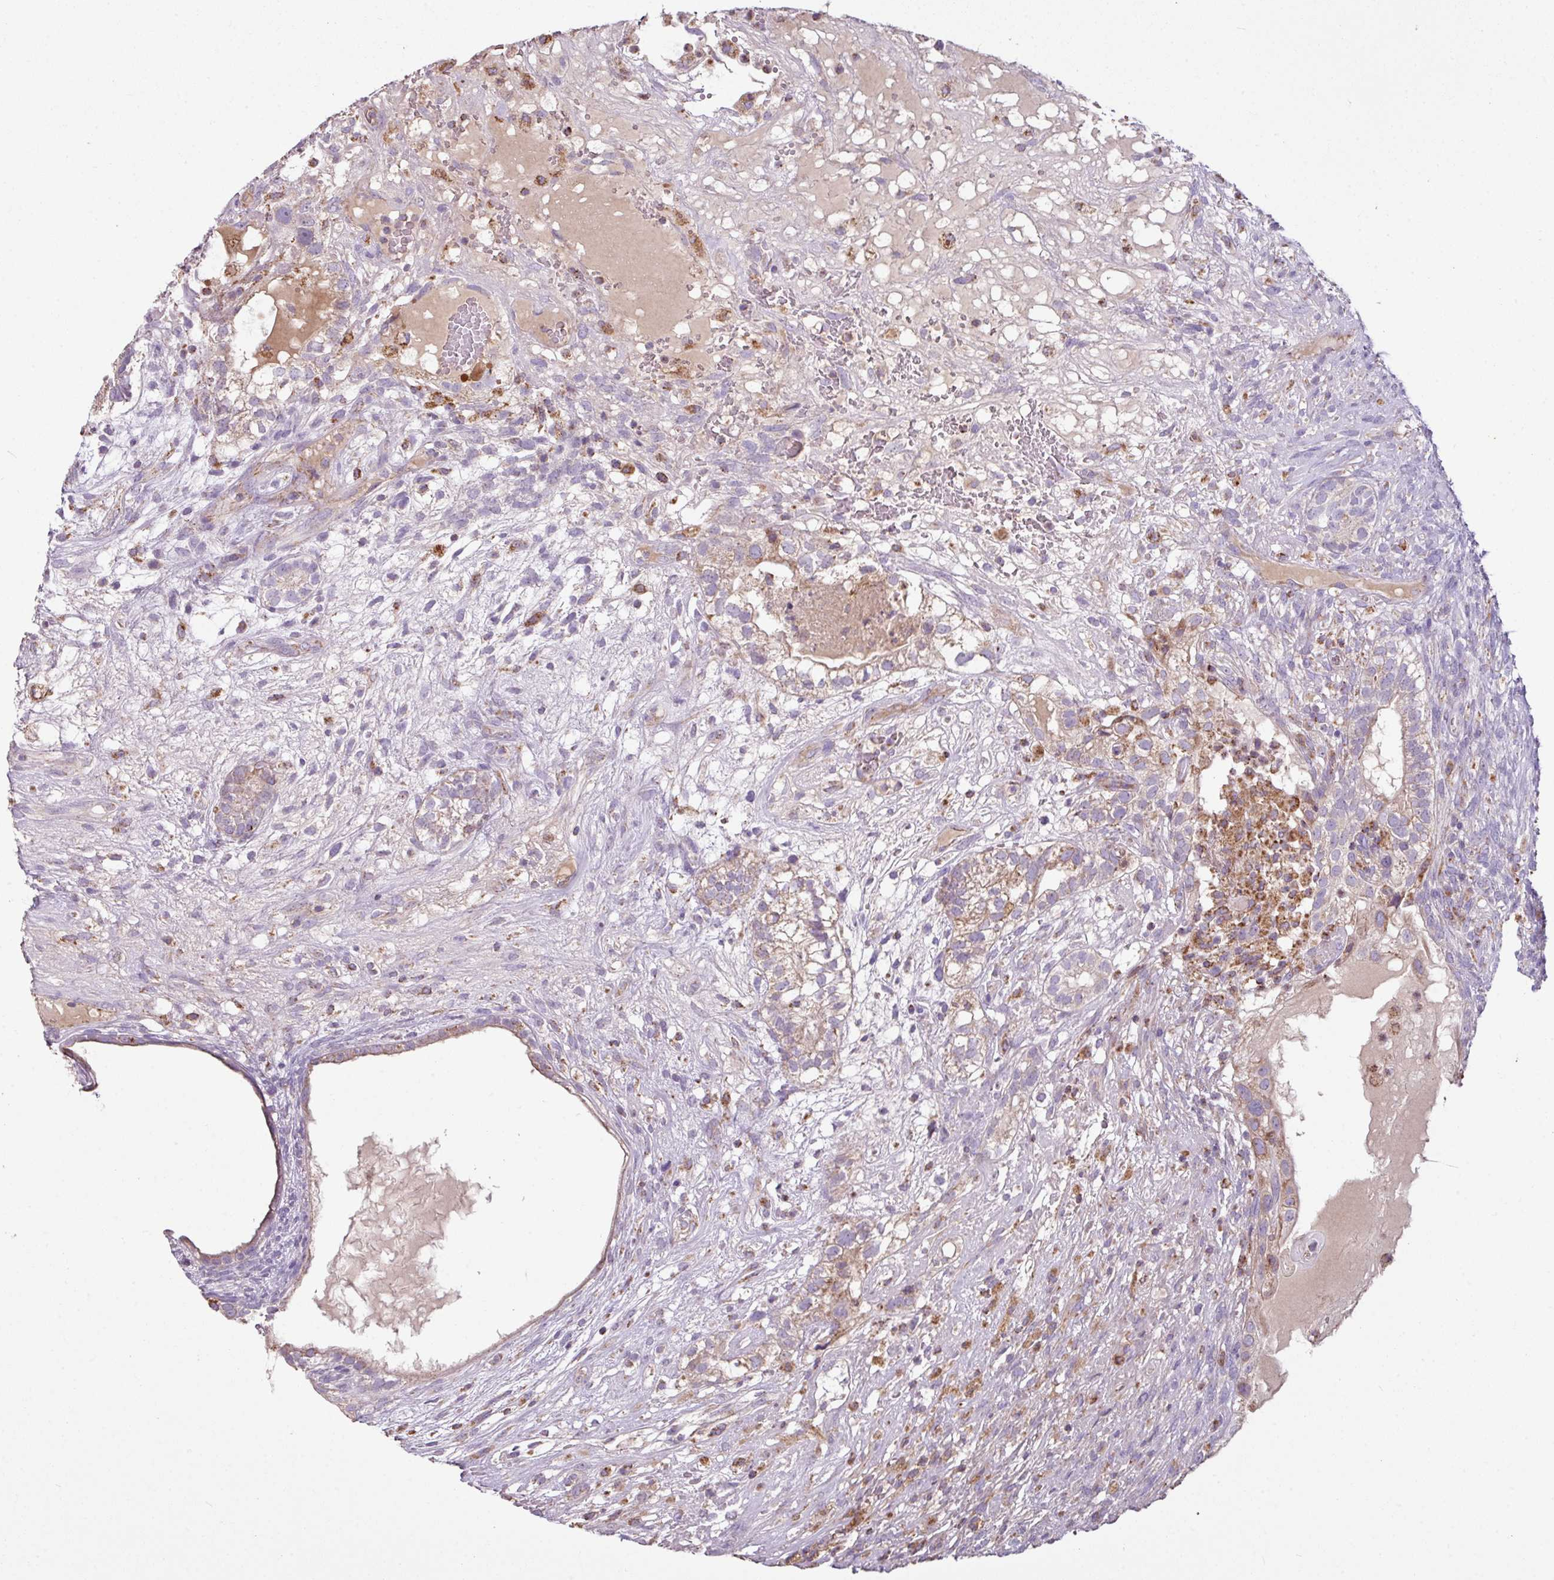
{"staining": {"intensity": "weak", "quantity": "<25%", "location": "cytoplasmic/membranous"}, "tissue": "testis cancer", "cell_type": "Tumor cells", "image_type": "cancer", "snomed": [{"axis": "morphology", "description": "Seminoma, NOS"}, {"axis": "morphology", "description": "Carcinoma, Embryonal, NOS"}, {"axis": "topography", "description": "Testis"}], "caption": "High magnification brightfield microscopy of embryonal carcinoma (testis) stained with DAB (brown) and counterstained with hematoxylin (blue): tumor cells show no significant positivity. Brightfield microscopy of IHC stained with DAB (3,3'-diaminobenzidine) (brown) and hematoxylin (blue), captured at high magnification.", "gene": "SQOR", "patient": {"sex": "male", "age": 41}}